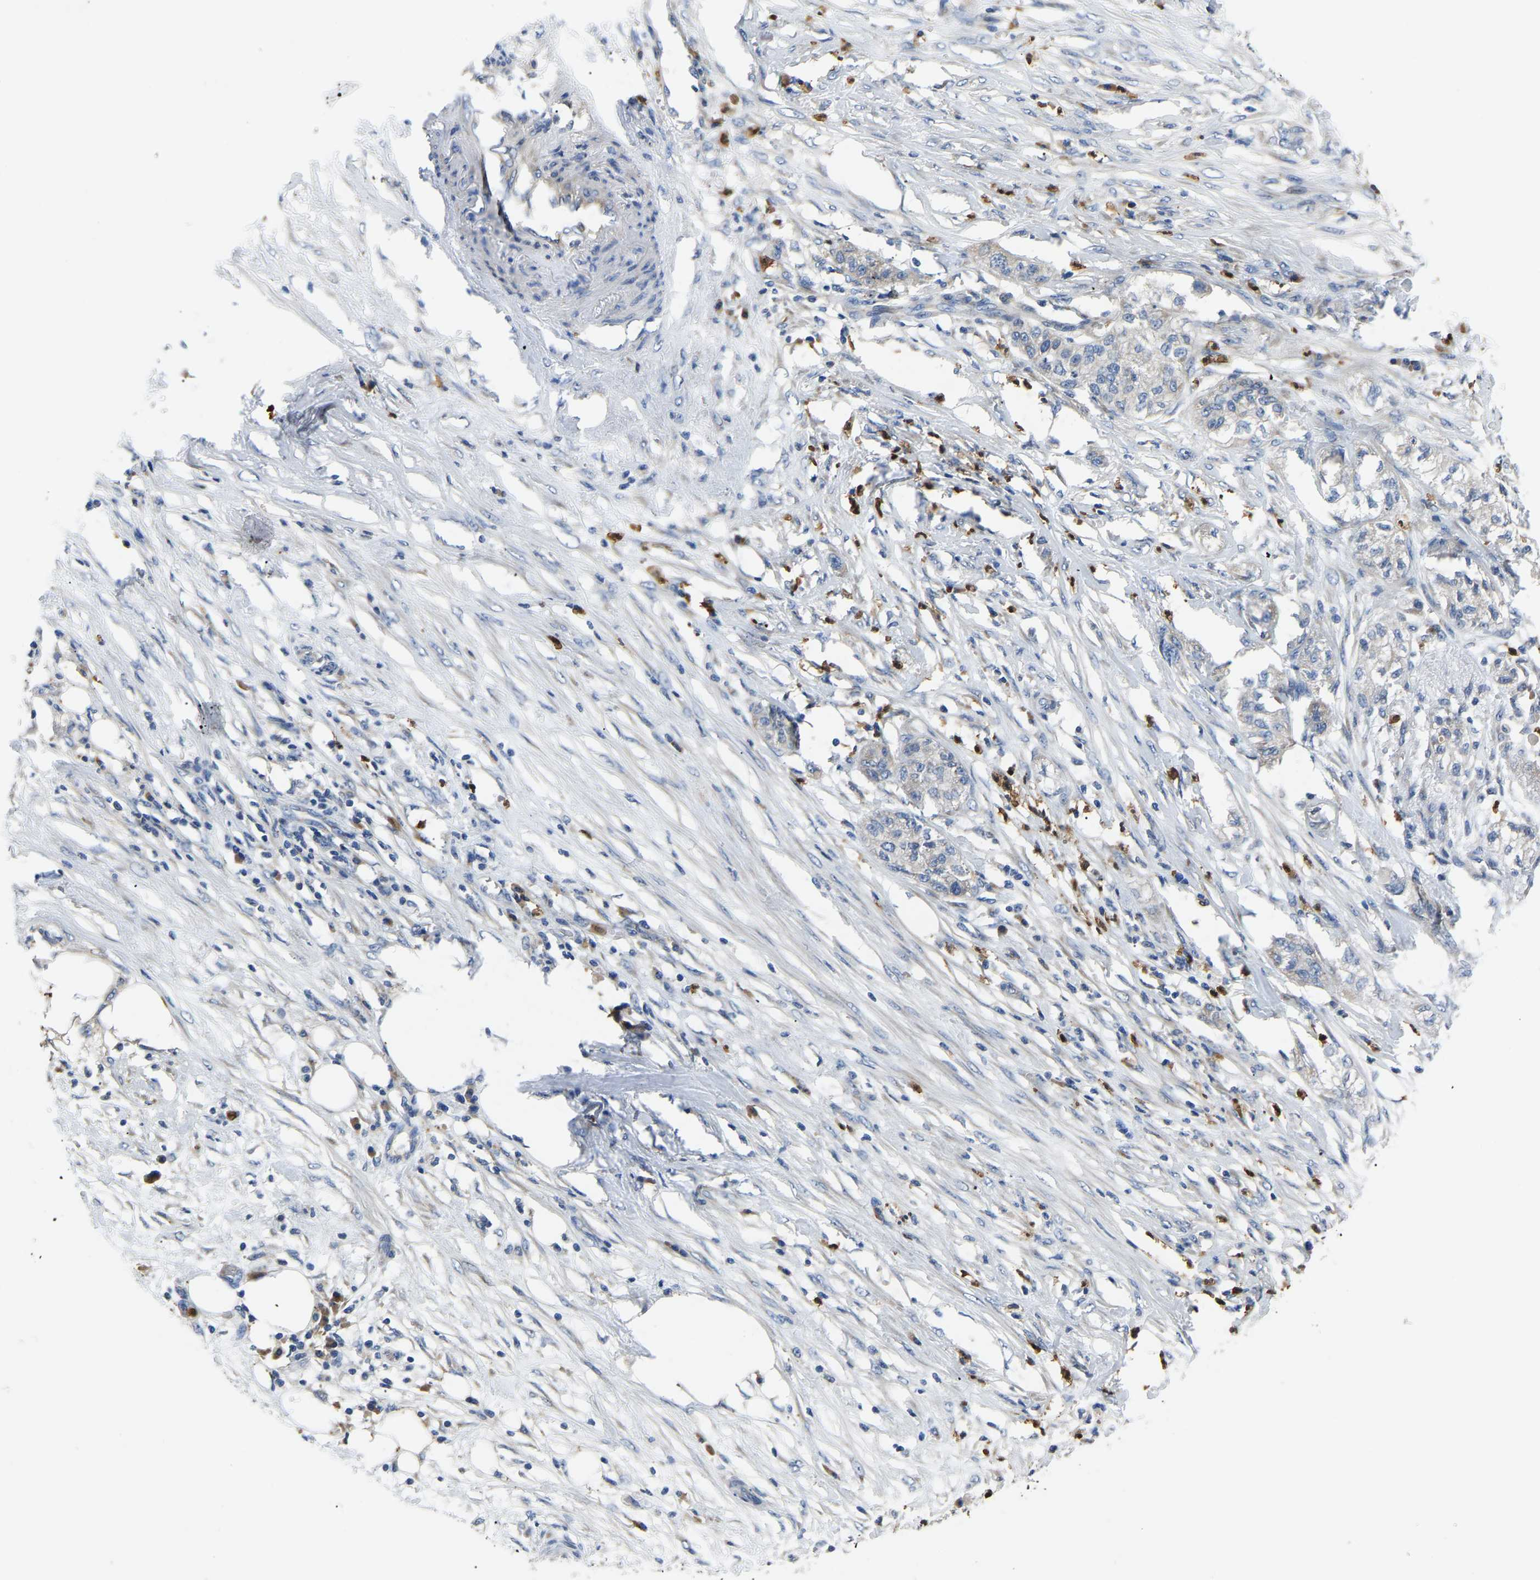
{"staining": {"intensity": "negative", "quantity": "none", "location": "none"}, "tissue": "pancreatic cancer", "cell_type": "Tumor cells", "image_type": "cancer", "snomed": [{"axis": "morphology", "description": "Adenocarcinoma, NOS"}, {"axis": "topography", "description": "Pancreas"}], "caption": "IHC photomicrograph of adenocarcinoma (pancreatic) stained for a protein (brown), which reveals no expression in tumor cells. (DAB immunohistochemistry (IHC), high magnification).", "gene": "TOR1B", "patient": {"sex": "female", "age": 78}}